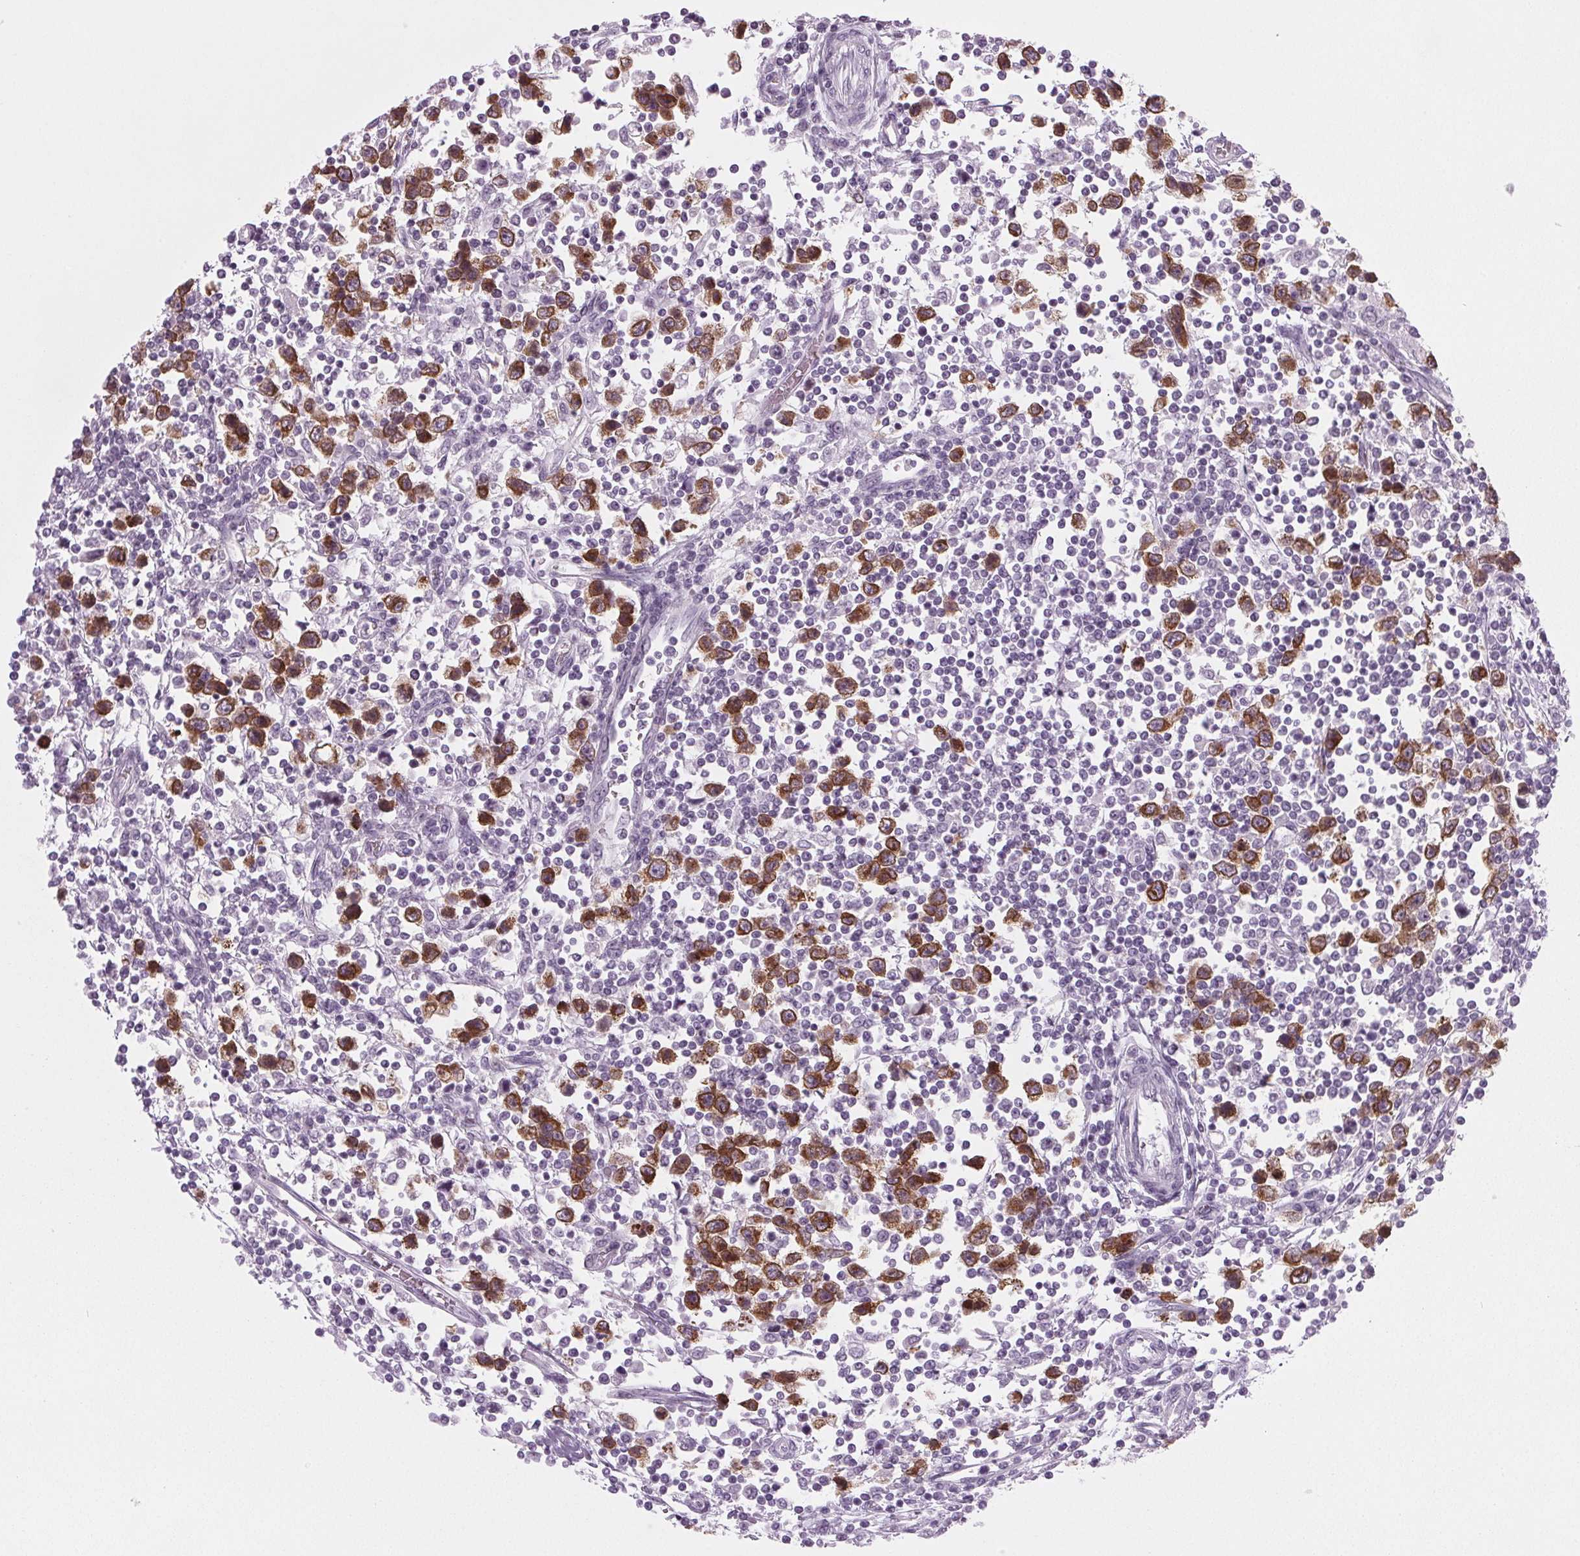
{"staining": {"intensity": "strong", "quantity": ">75%", "location": "cytoplasmic/membranous"}, "tissue": "testis cancer", "cell_type": "Tumor cells", "image_type": "cancer", "snomed": [{"axis": "morphology", "description": "Seminoma, NOS"}, {"axis": "topography", "description": "Testis"}], "caption": "A photomicrograph showing strong cytoplasmic/membranous staining in approximately >75% of tumor cells in testis seminoma, as visualized by brown immunohistochemical staining.", "gene": "IGF2BP1", "patient": {"sex": "male", "age": 34}}